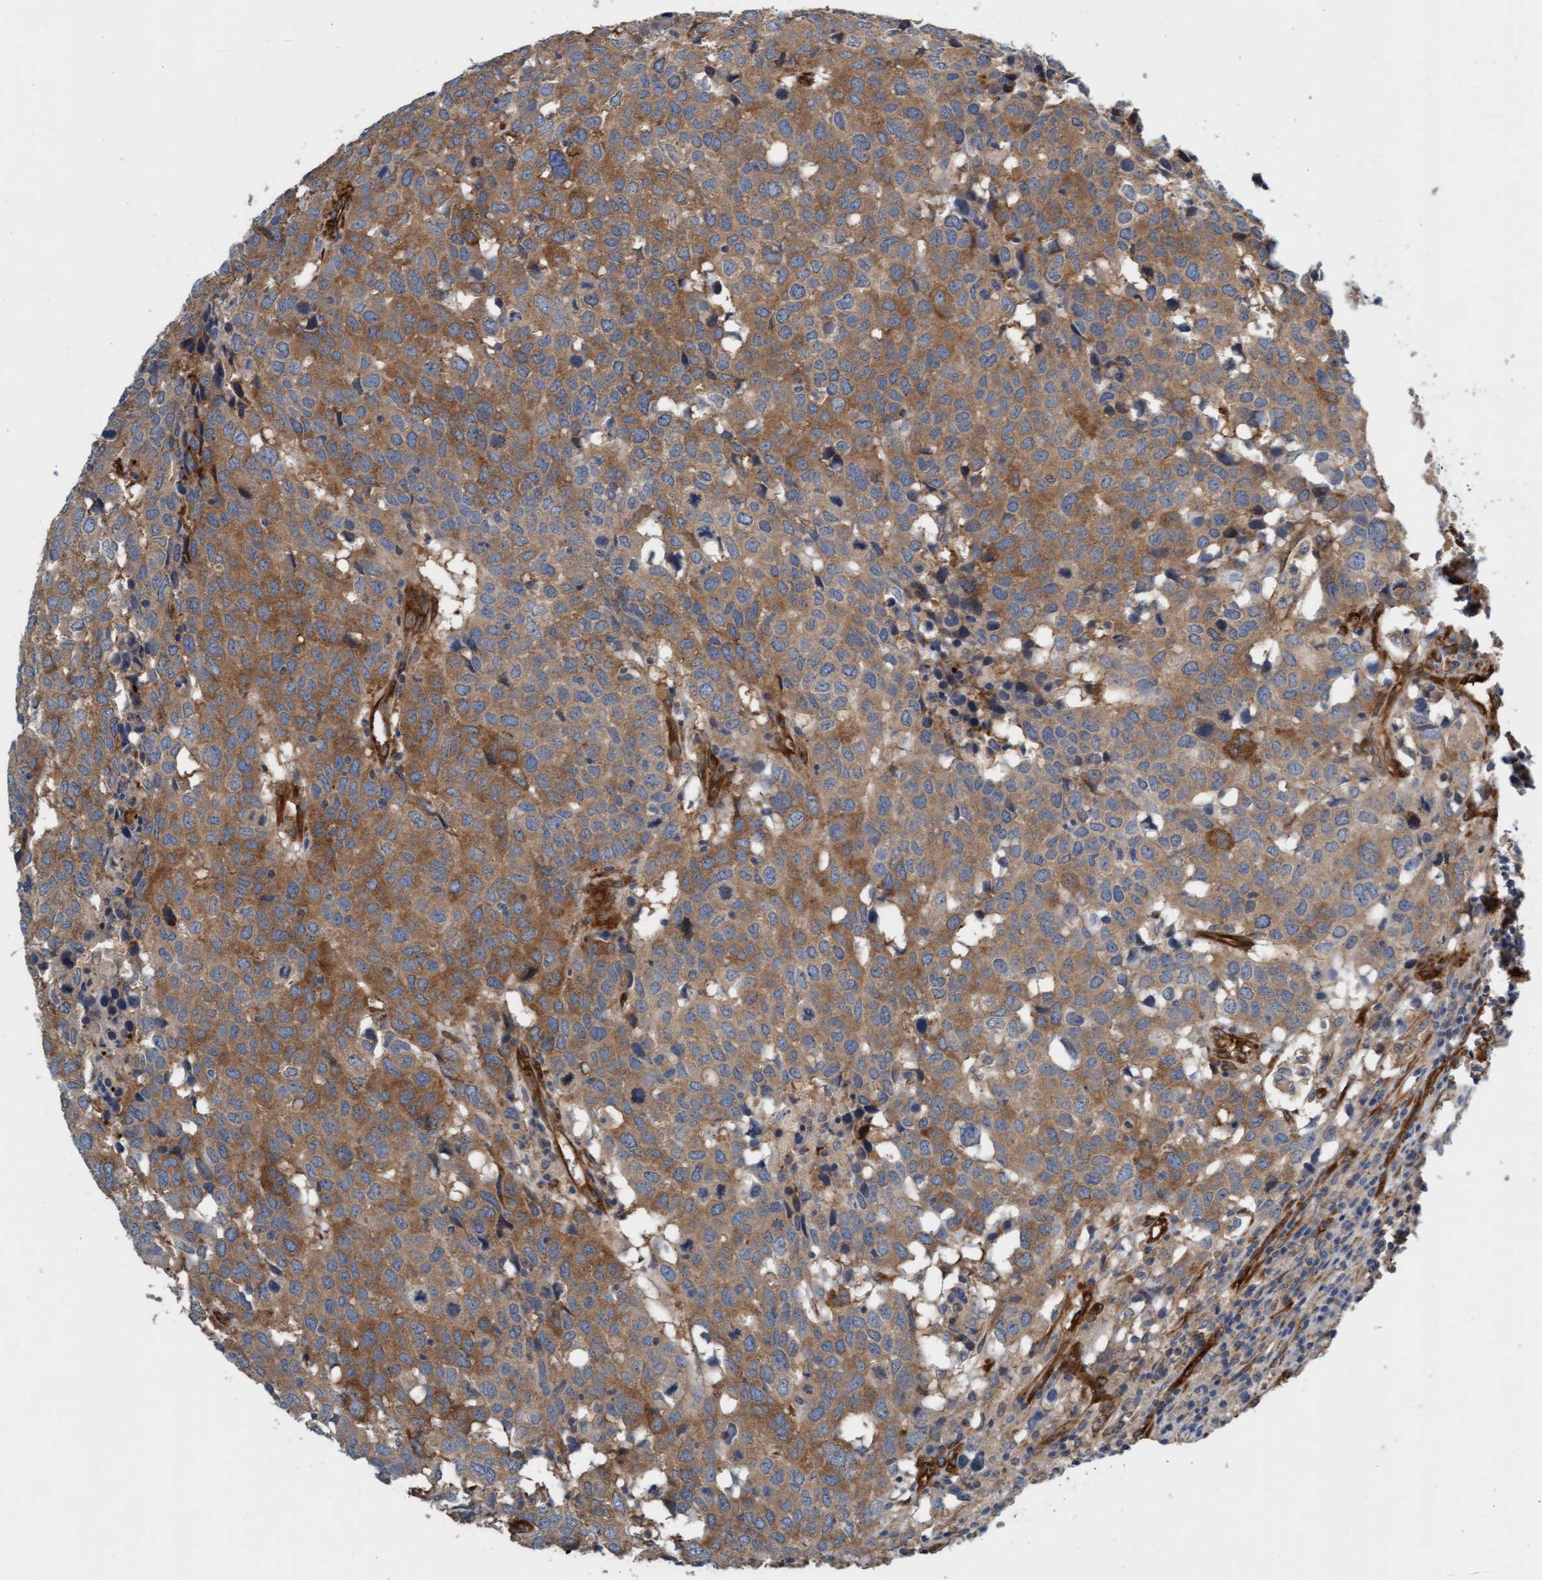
{"staining": {"intensity": "moderate", "quantity": ">75%", "location": "cytoplasmic/membranous"}, "tissue": "head and neck cancer", "cell_type": "Tumor cells", "image_type": "cancer", "snomed": [{"axis": "morphology", "description": "Squamous cell carcinoma, NOS"}, {"axis": "topography", "description": "Head-Neck"}], "caption": "Head and neck cancer stained with DAB (3,3'-diaminobenzidine) immunohistochemistry exhibits medium levels of moderate cytoplasmic/membranous positivity in approximately >75% of tumor cells.", "gene": "FMNL3", "patient": {"sex": "male", "age": 66}}